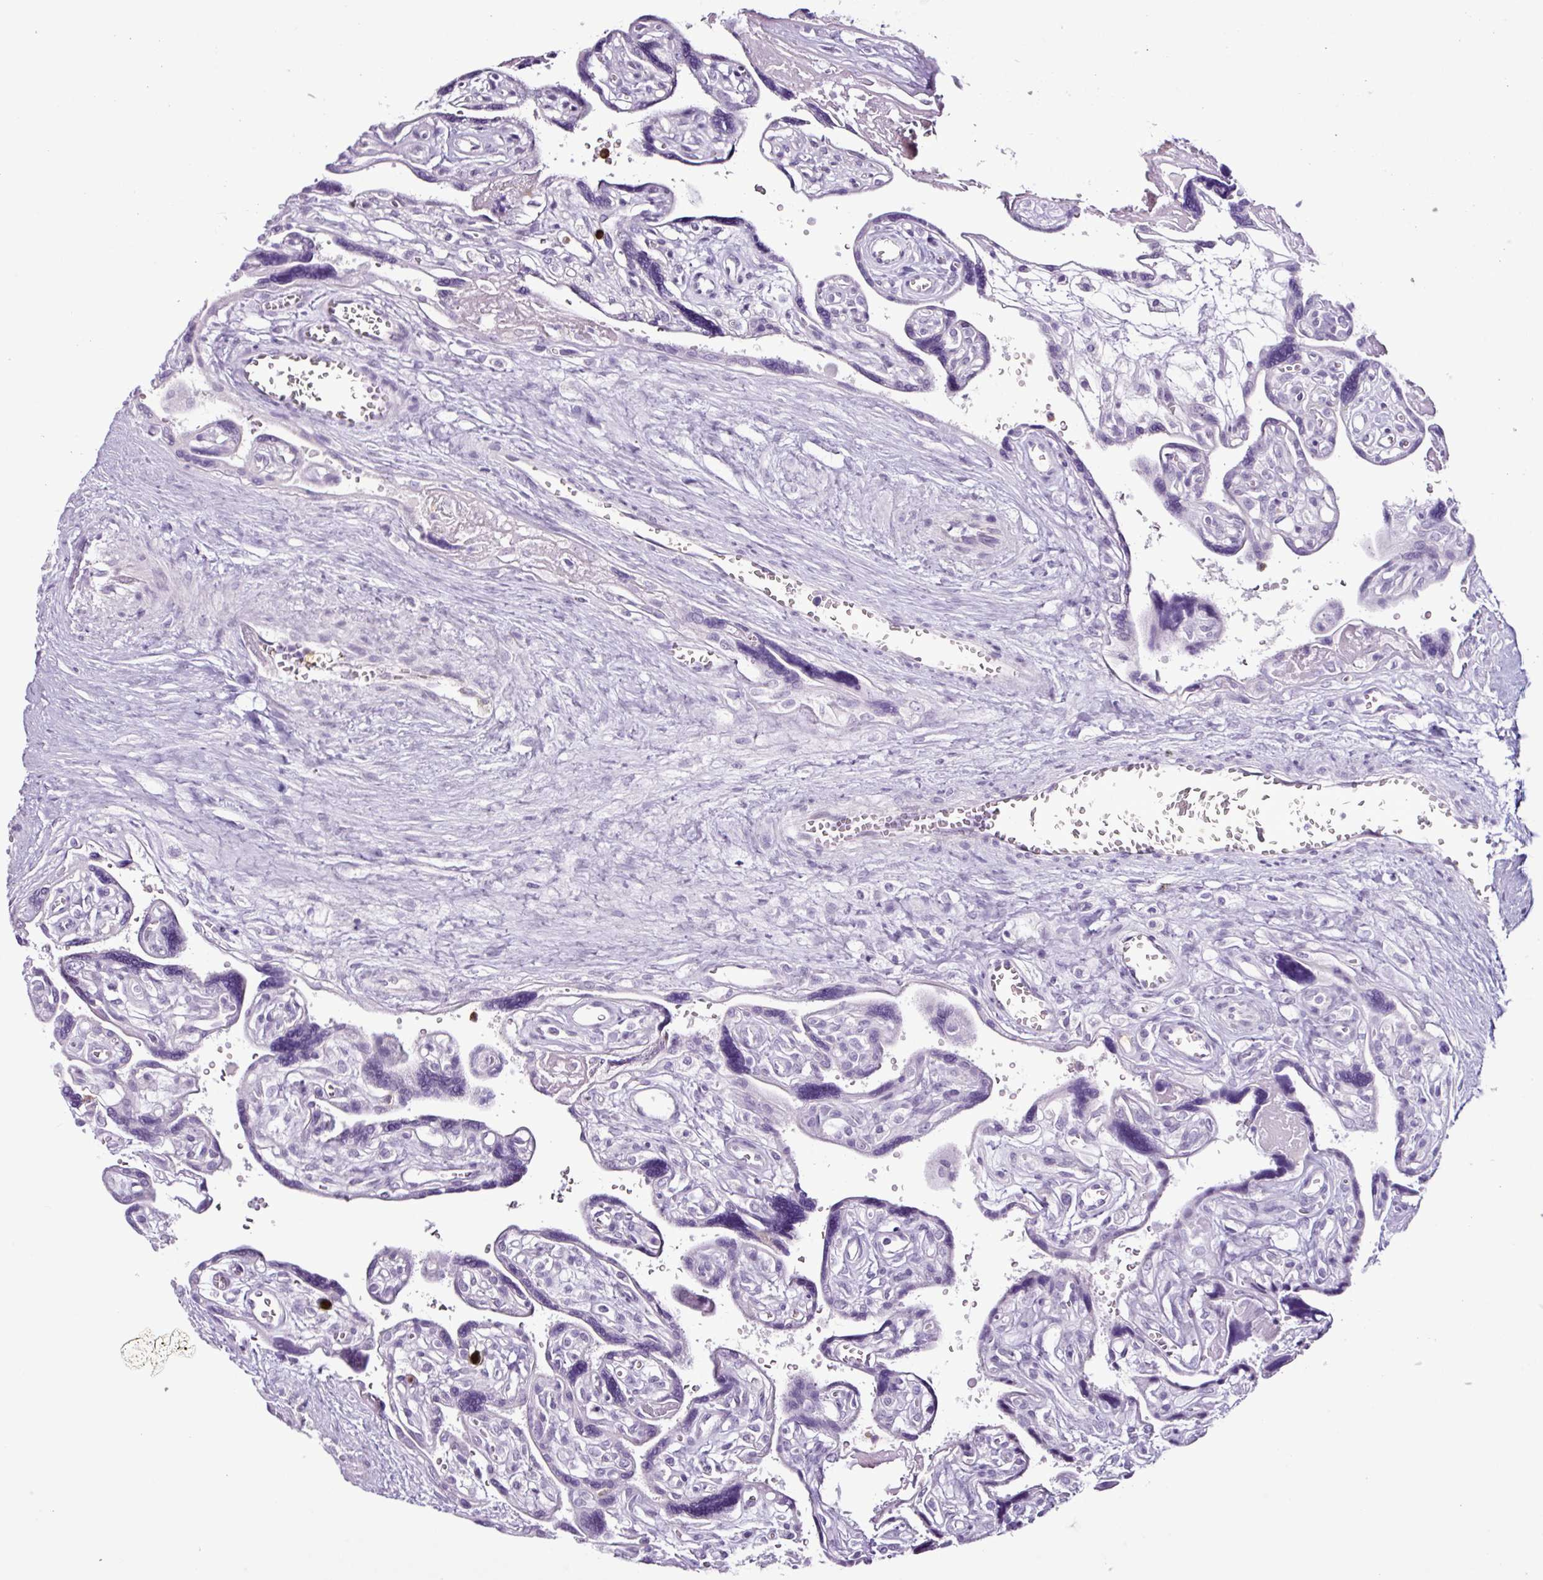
{"staining": {"intensity": "negative", "quantity": "none", "location": "none"}, "tissue": "placenta", "cell_type": "Decidual cells", "image_type": "normal", "snomed": [{"axis": "morphology", "description": "Normal tissue, NOS"}, {"axis": "topography", "description": "Placenta"}], "caption": "The immunohistochemistry photomicrograph has no significant staining in decidual cells of placenta.", "gene": "TMEM178A", "patient": {"sex": "female", "age": 39}}